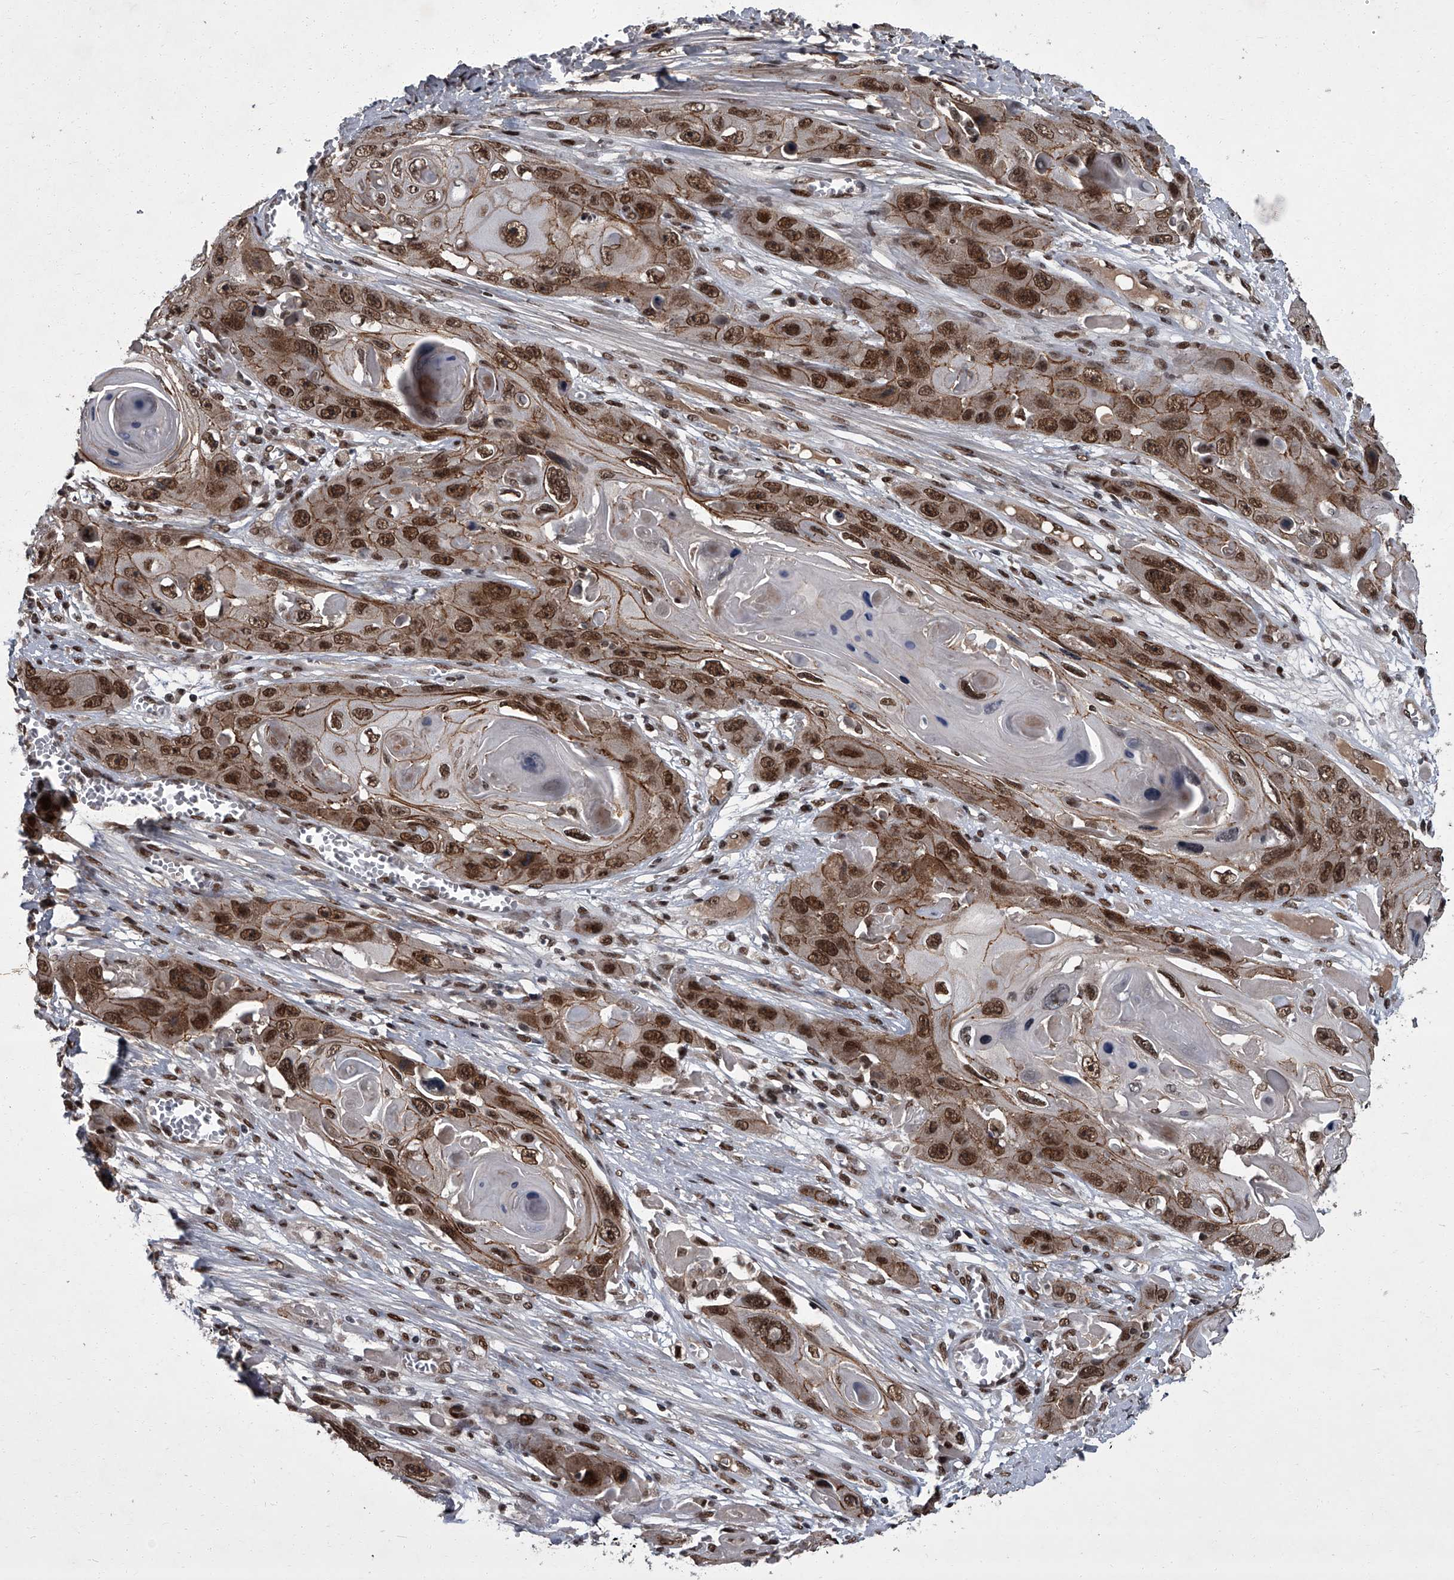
{"staining": {"intensity": "strong", "quantity": ">75%", "location": "cytoplasmic/membranous,nuclear"}, "tissue": "skin cancer", "cell_type": "Tumor cells", "image_type": "cancer", "snomed": [{"axis": "morphology", "description": "Squamous cell carcinoma, NOS"}, {"axis": "topography", "description": "Skin"}], "caption": "There is high levels of strong cytoplasmic/membranous and nuclear expression in tumor cells of skin cancer, as demonstrated by immunohistochemical staining (brown color).", "gene": "ZNF518B", "patient": {"sex": "male", "age": 55}}